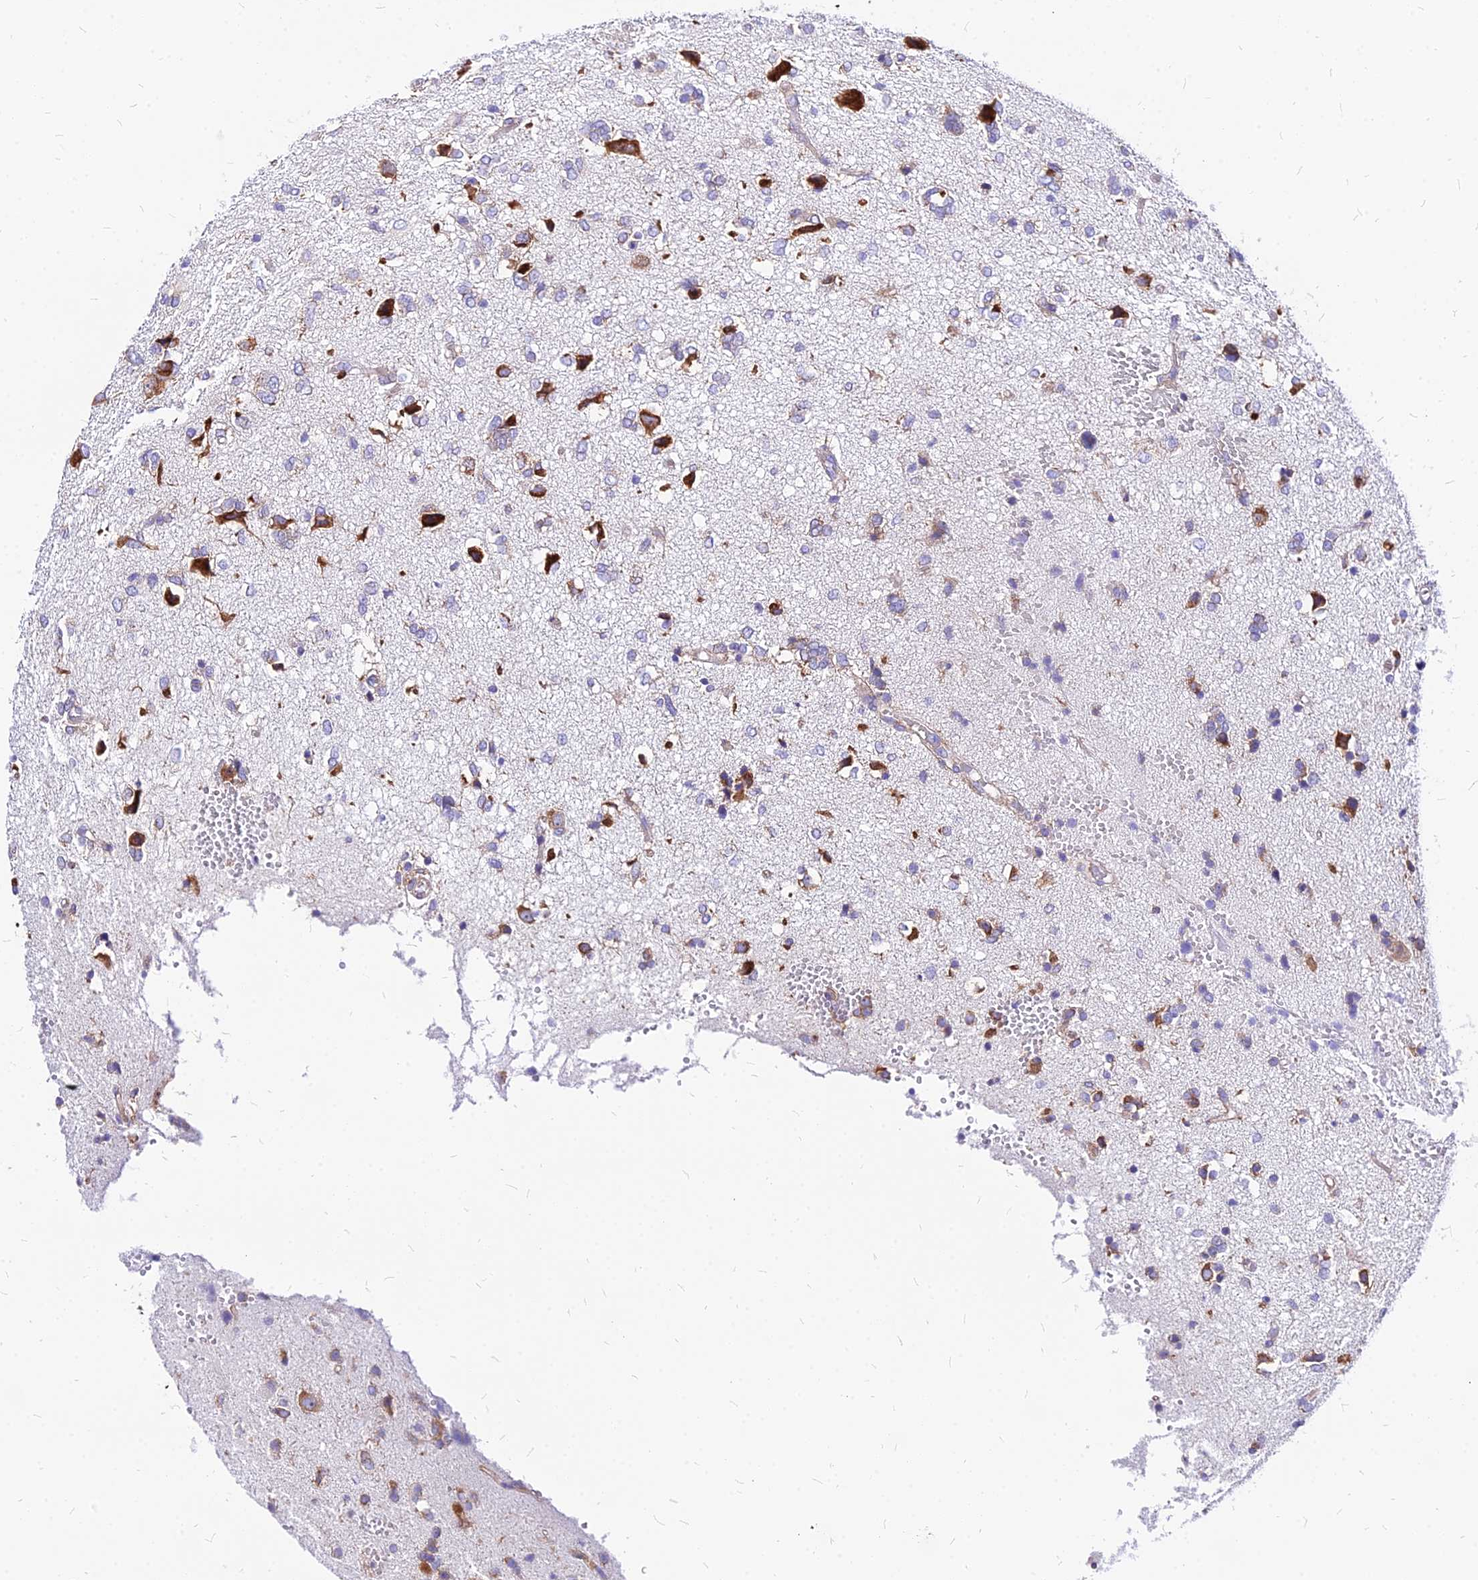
{"staining": {"intensity": "negative", "quantity": "none", "location": "none"}, "tissue": "glioma", "cell_type": "Tumor cells", "image_type": "cancer", "snomed": [{"axis": "morphology", "description": "Glioma, malignant, High grade"}, {"axis": "topography", "description": "Brain"}], "caption": "Tumor cells show no significant positivity in malignant high-grade glioma.", "gene": "RPL19", "patient": {"sex": "female", "age": 59}}